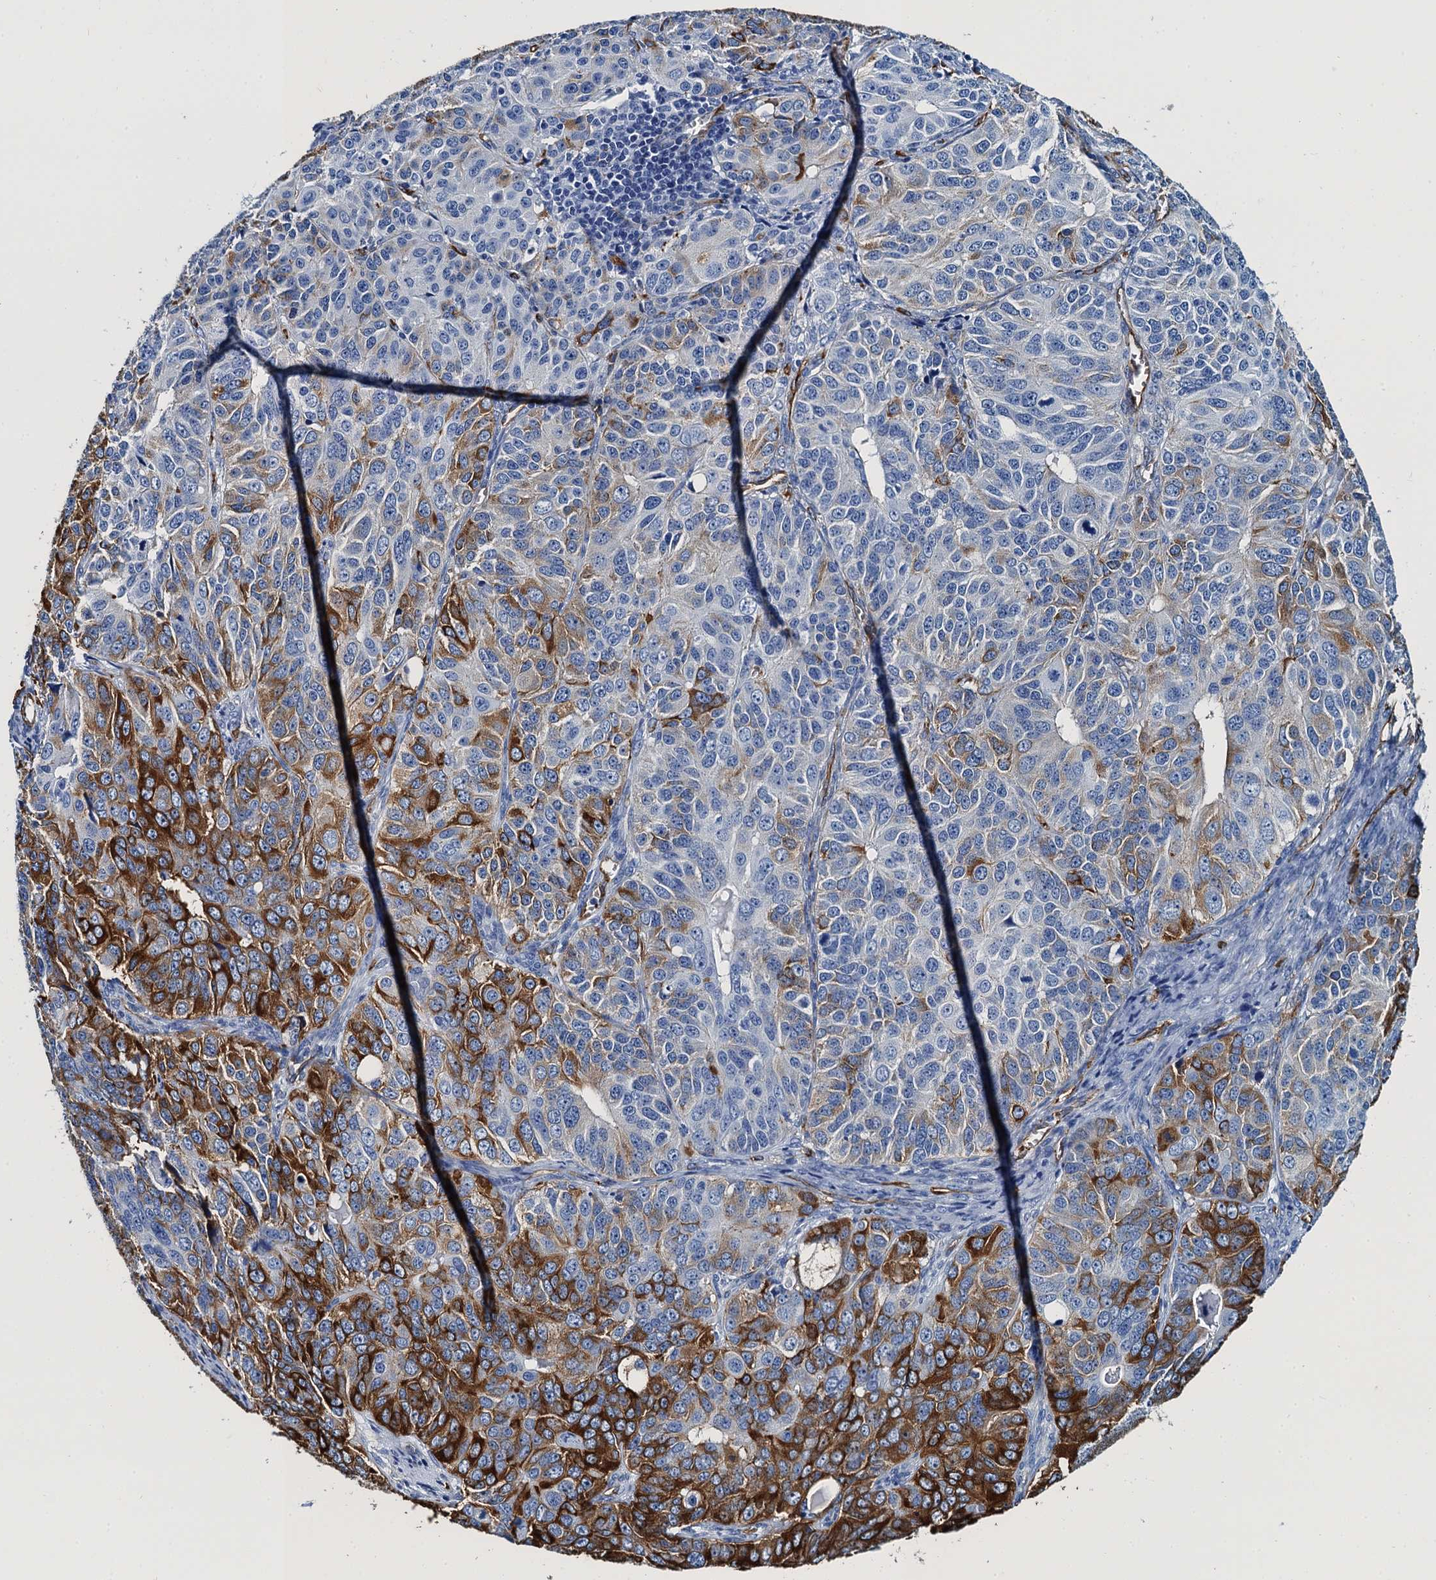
{"staining": {"intensity": "strong", "quantity": "25%-75%", "location": "cytoplasmic/membranous"}, "tissue": "ovarian cancer", "cell_type": "Tumor cells", "image_type": "cancer", "snomed": [{"axis": "morphology", "description": "Carcinoma, endometroid"}, {"axis": "topography", "description": "Ovary"}], "caption": "Brown immunohistochemical staining in ovarian endometroid carcinoma reveals strong cytoplasmic/membranous staining in approximately 25%-75% of tumor cells.", "gene": "CAVIN2", "patient": {"sex": "female", "age": 51}}